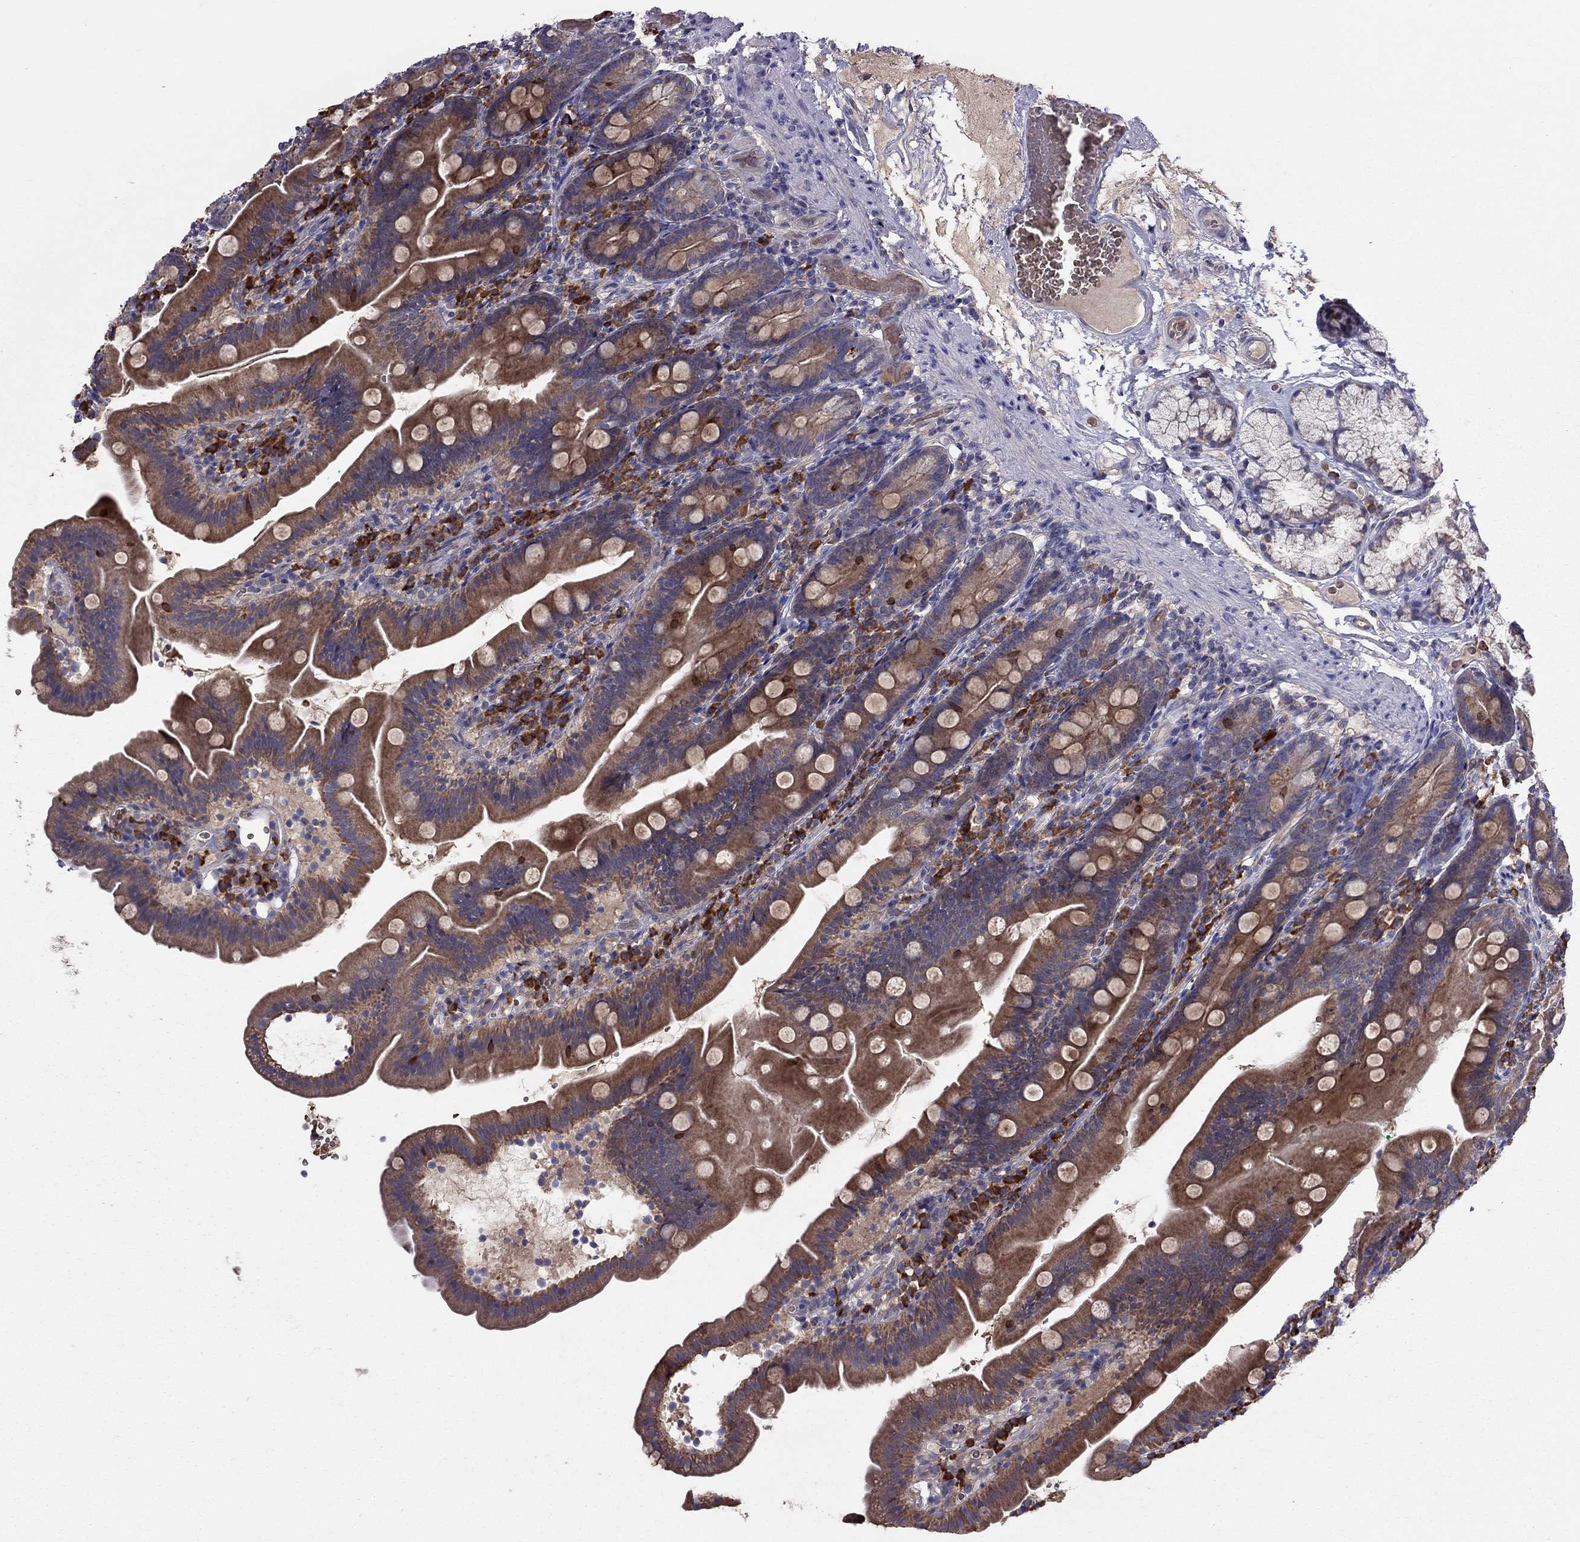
{"staining": {"intensity": "moderate", "quantity": ">75%", "location": "cytoplasmic/membranous"}, "tissue": "duodenum", "cell_type": "Glandular cells", "image_type": "normal", "snomed": [{"axis": "morphology", "description": "Normal tissue, NOS"}, {"axis": "topography", "description": "Duodenum"}], "caption": "DAB immunohistochemical staining of normal human duodenum shows moderate cytoplasmic/membranous protein staining in about >75% of glandular cells.", "gene": "PIK3CG", "patient": {"sex": "female", "age": 67}}